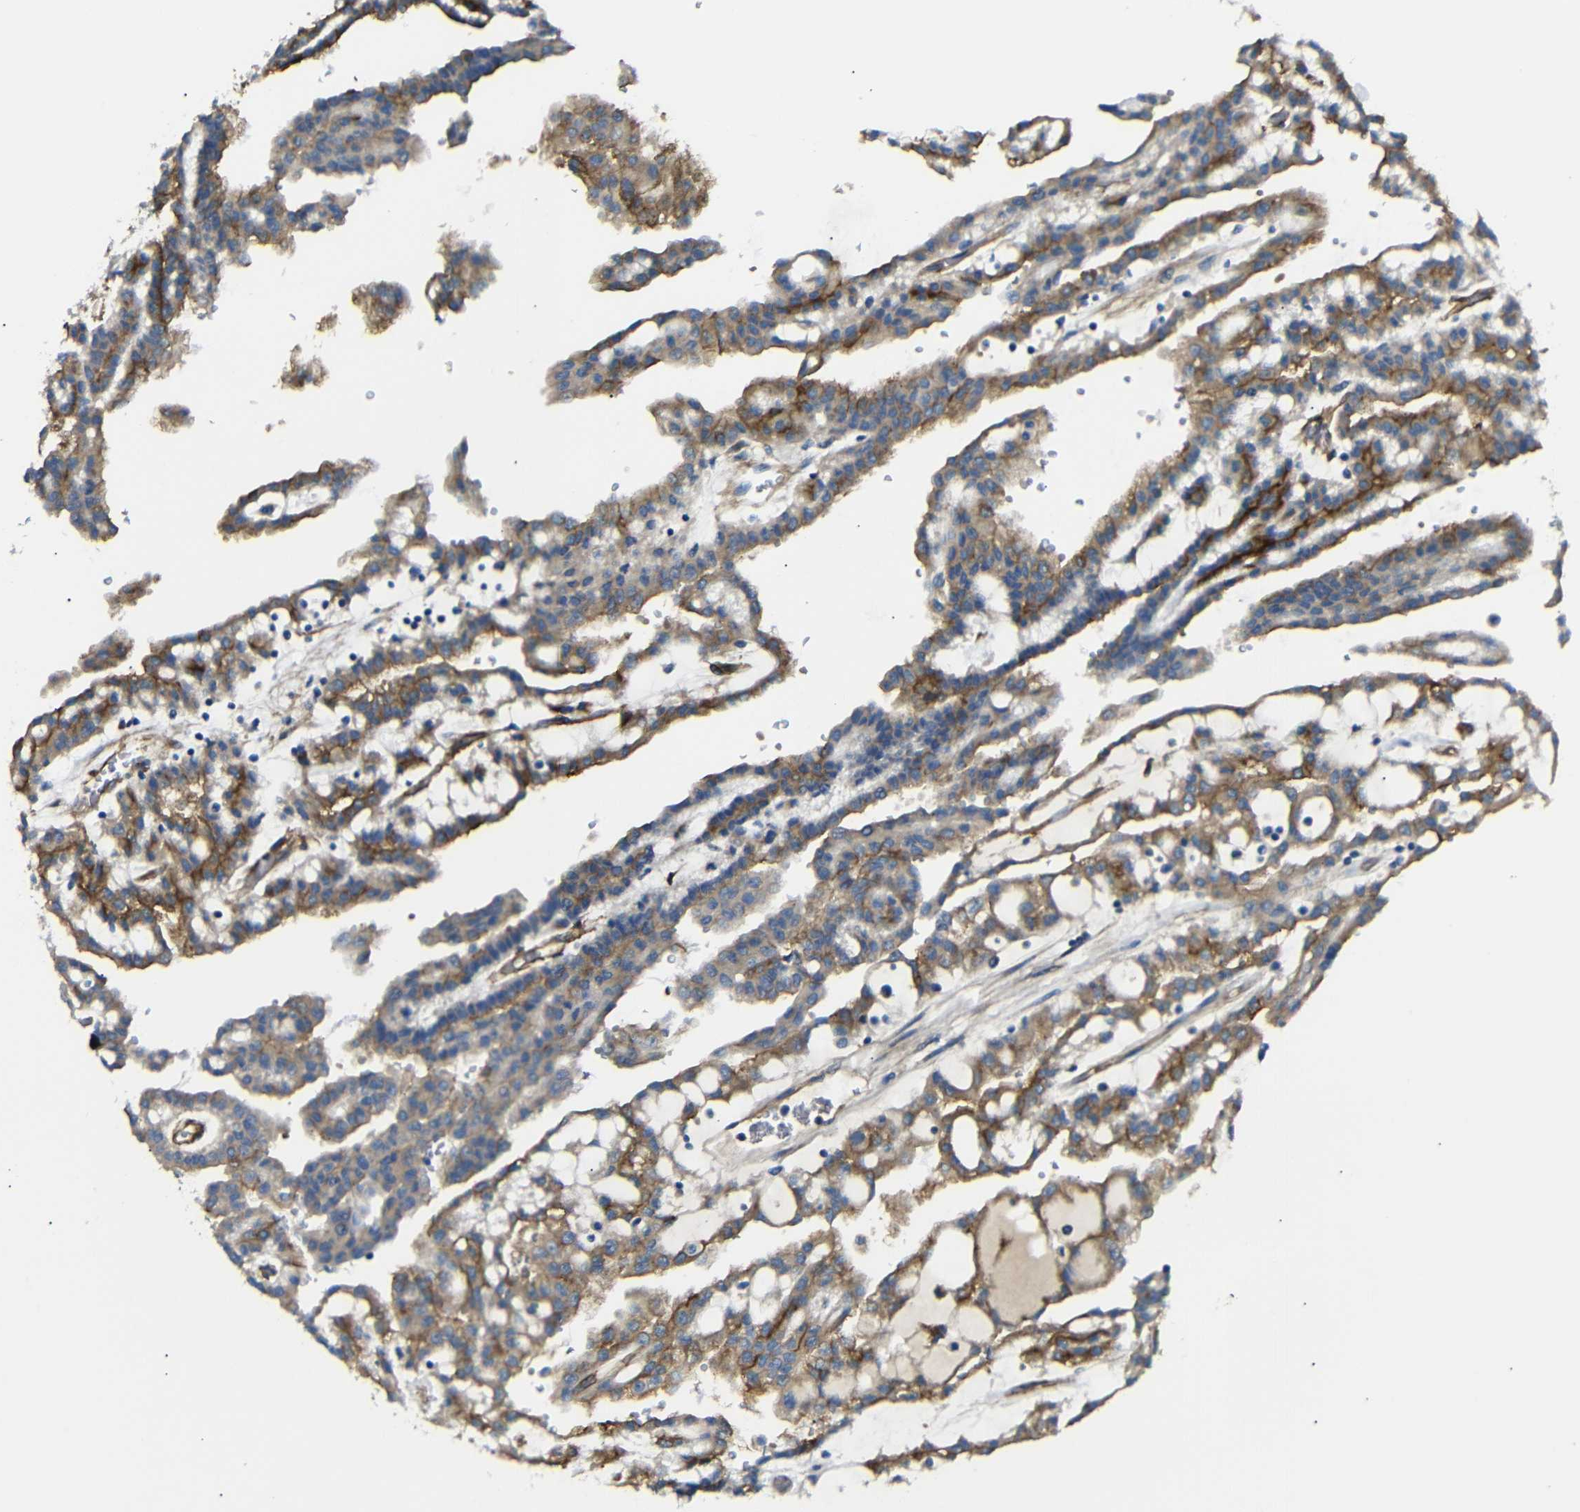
{"staining": {"intensity": "moderate", "quantity": ">75%", "location": "cytoplasmic/membranous"}, "tissue": "renal cancer", "cell_type": "Tumor cells", "image_type": "cancer", "snomed": [{"axis": "morphology", "description": "Adenocarcinoma, NOS"}, {"axis": "topography", "description": "Kidney"}], "caption": "DAB immunohistochemical staining of human renal cancer displays moderate cytoplasmic/membranous protein staining in about >75% of tumor cells.", "gene": "MYO1B", "patient": {"sex": "male", "age": 63}}